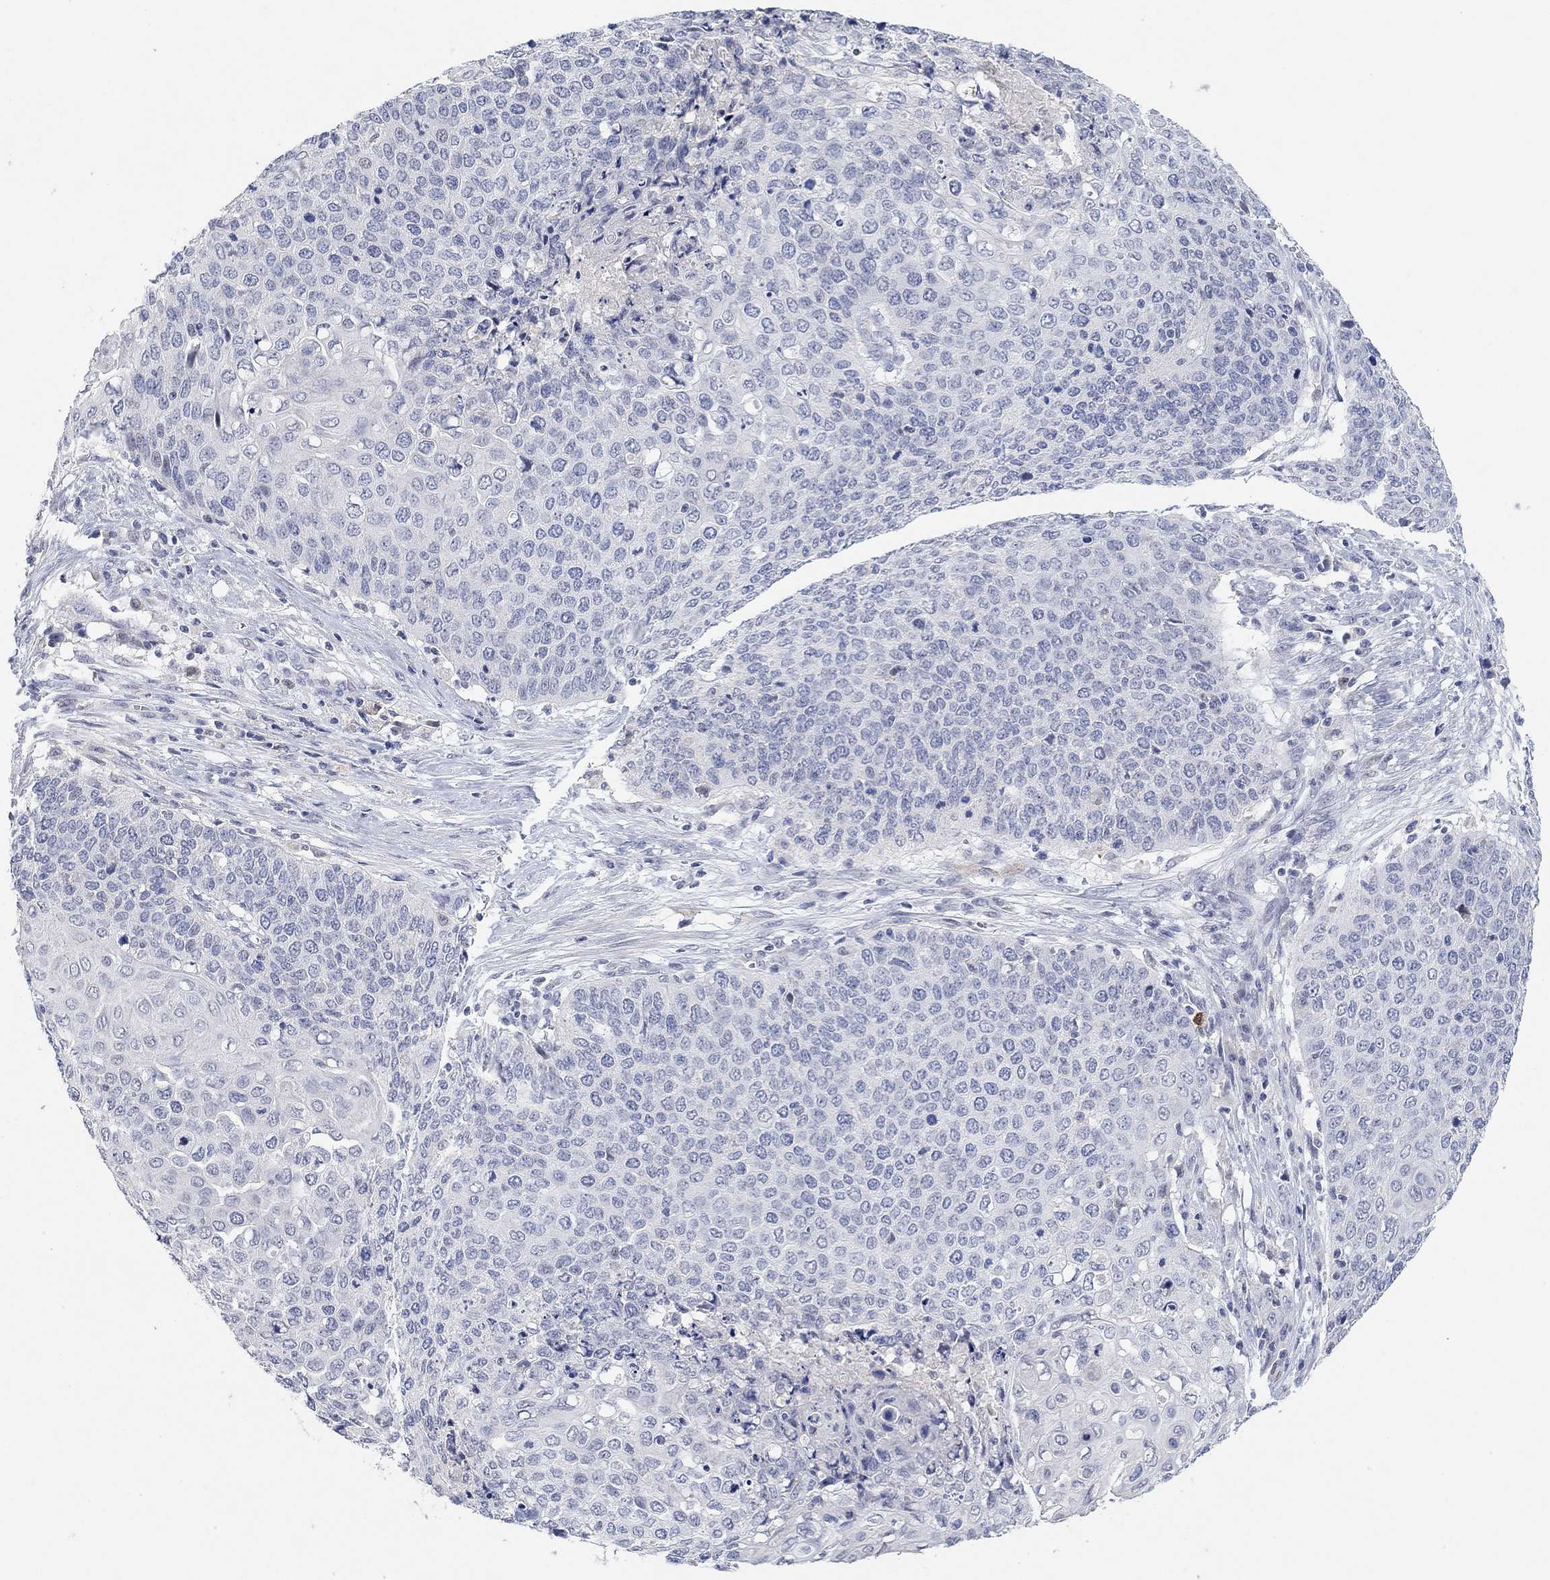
{"staining": {"intensity": "negative", "quantity": "none", "location": "none"}, "tissue": "cervical cancer", "cell_type": "Tumor cells", "image_type": "cancer", "snomed": [{"axis": "morphology", "description": "Squamous cell carcinoma, NOS"}, {"axis": "topography", "description": "Cervix"}], "caption": "Cervical cancer was stained to show a protein in brown. There is no significant expression in tumor cells.", "gene": "VAT1L", "patient": {"sex": "female", "age": 39}}